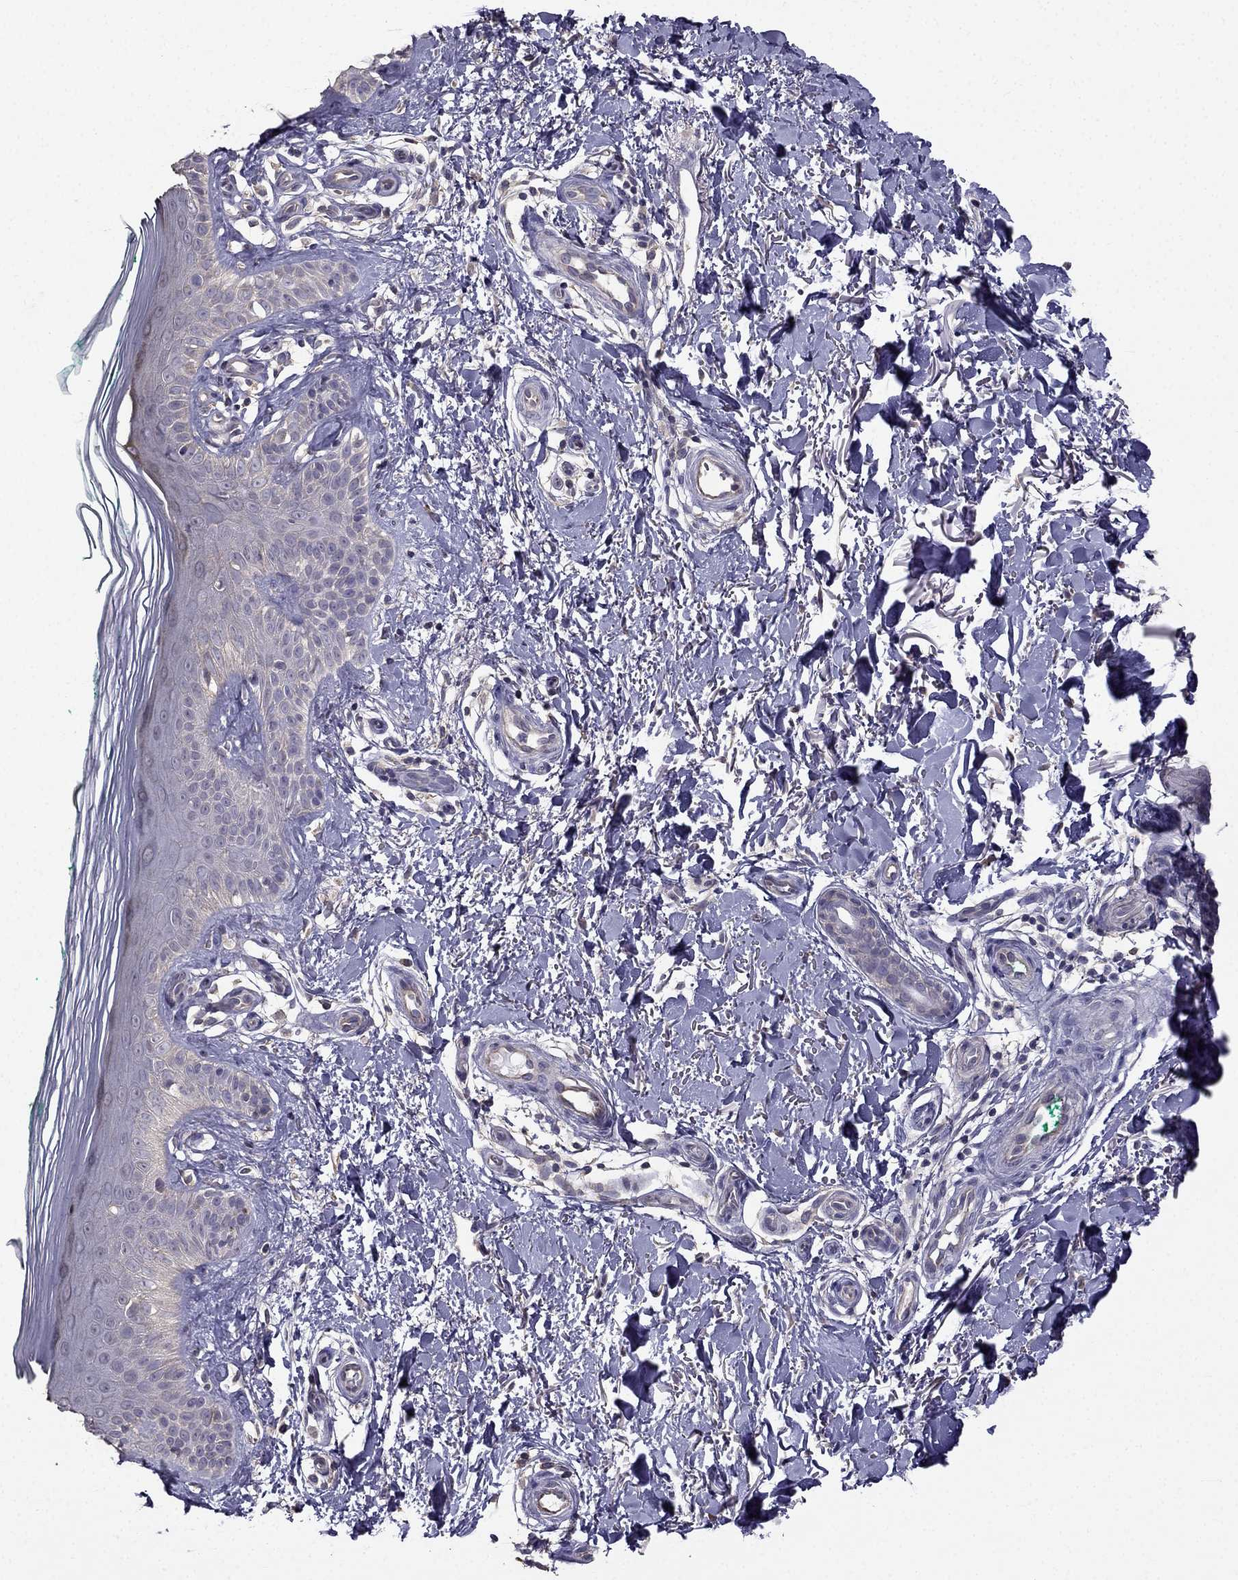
{"staining": {"intensity": "negative", "quantity": "none", "location": "none"}, "tissue": "skin", "cell_type": "Fibroblasts", "image_type": "normal", "snomed": [{"axis": "morphology", "description": "Normal tissue, NOS"}, {"axis": "morphology", "description": "Inflammation, NOS"}, {"axis": "morphology", "description": "Fibrosis, NOS"}, {"axis": "topography", "description": "Skin"}], "caption": "High magnification brightfield microscopy of unremarkable skin stained with DAB (brown) and counterstained with hematoxylin (blue): fibroblasts show no significant staining. Brightfield microscopy of immunohistochemistry (IHC) stained with DAB (brown) and hematoxylin (blue), captured at high magnification.", "gene": "HSFX1", "patient": {"sex": "male", "age": 71}}